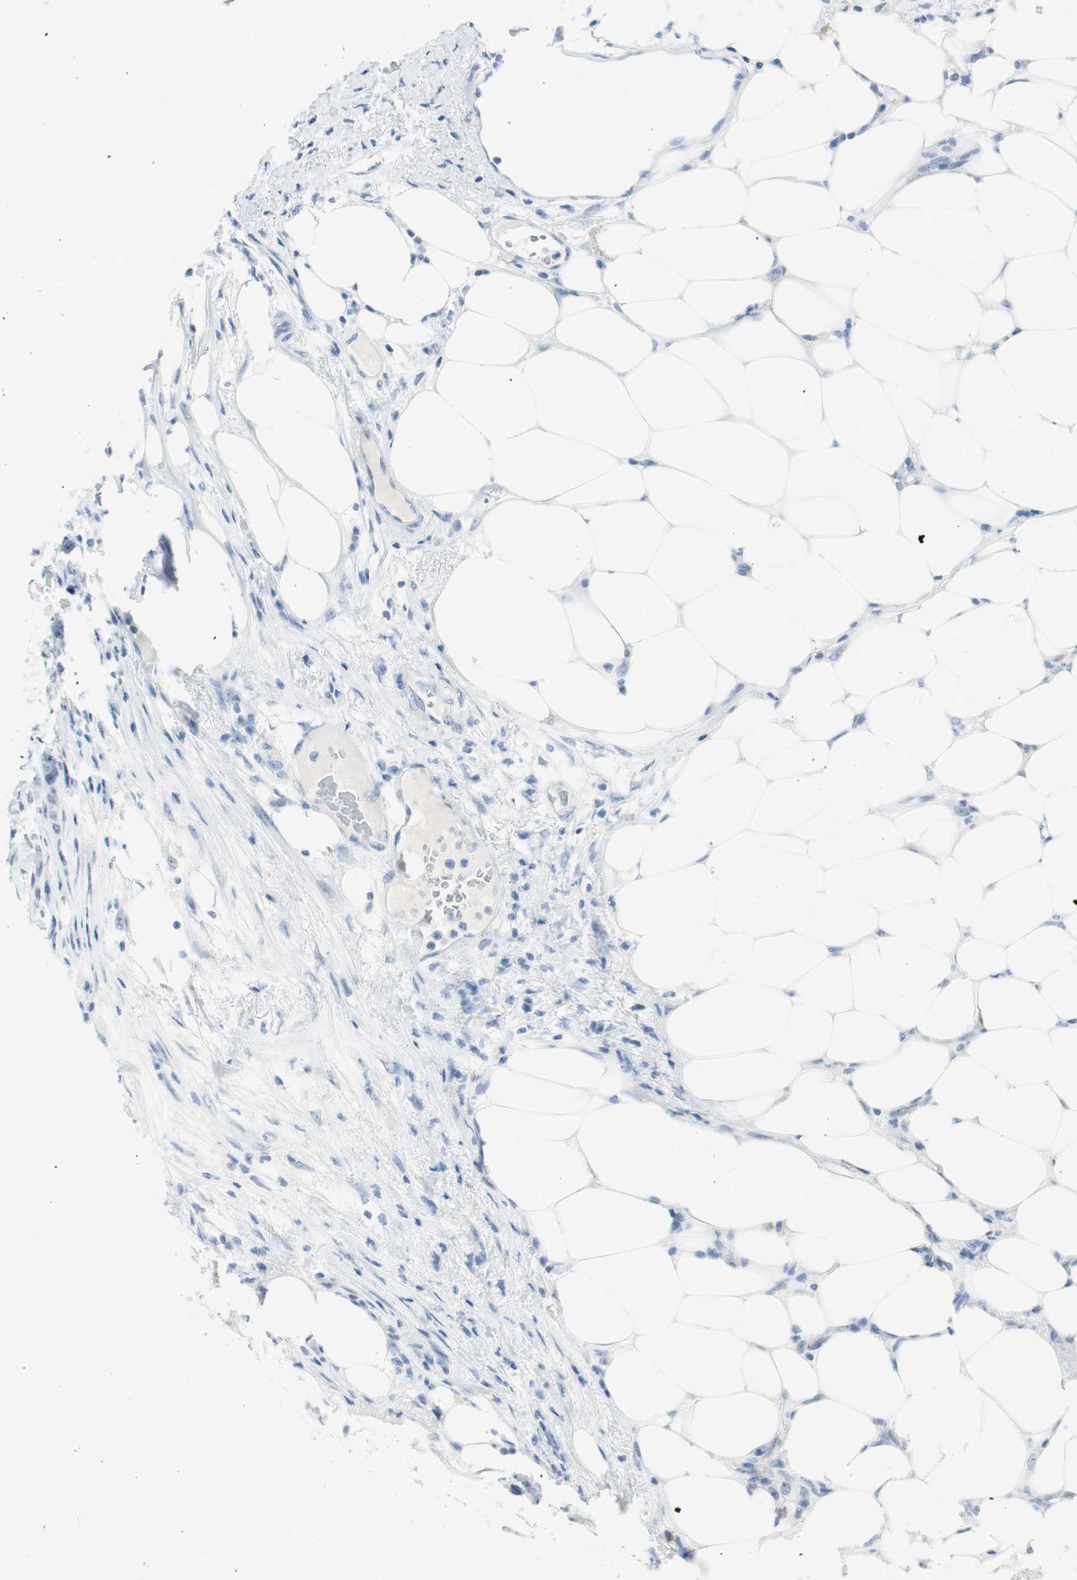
{"staining": {"intensity": "negative", "quantity": "none", "location": "none"}, "tissue": "colorectal cancer", "cell_type": "Tumor cells", "image_type": "cancer", "snomed": [{"axis": "morphology", "description": "Adenocarcinoma, NOS"}, {"axis": "topography", "description": "Colon"}], "caption": "Immunohistochemistry of adenocarcinoma (colorectal) demonstrates no positivity in tumor cells.", "gene": "MLLT10", "patient": {"sex": "female", "age": 86}}